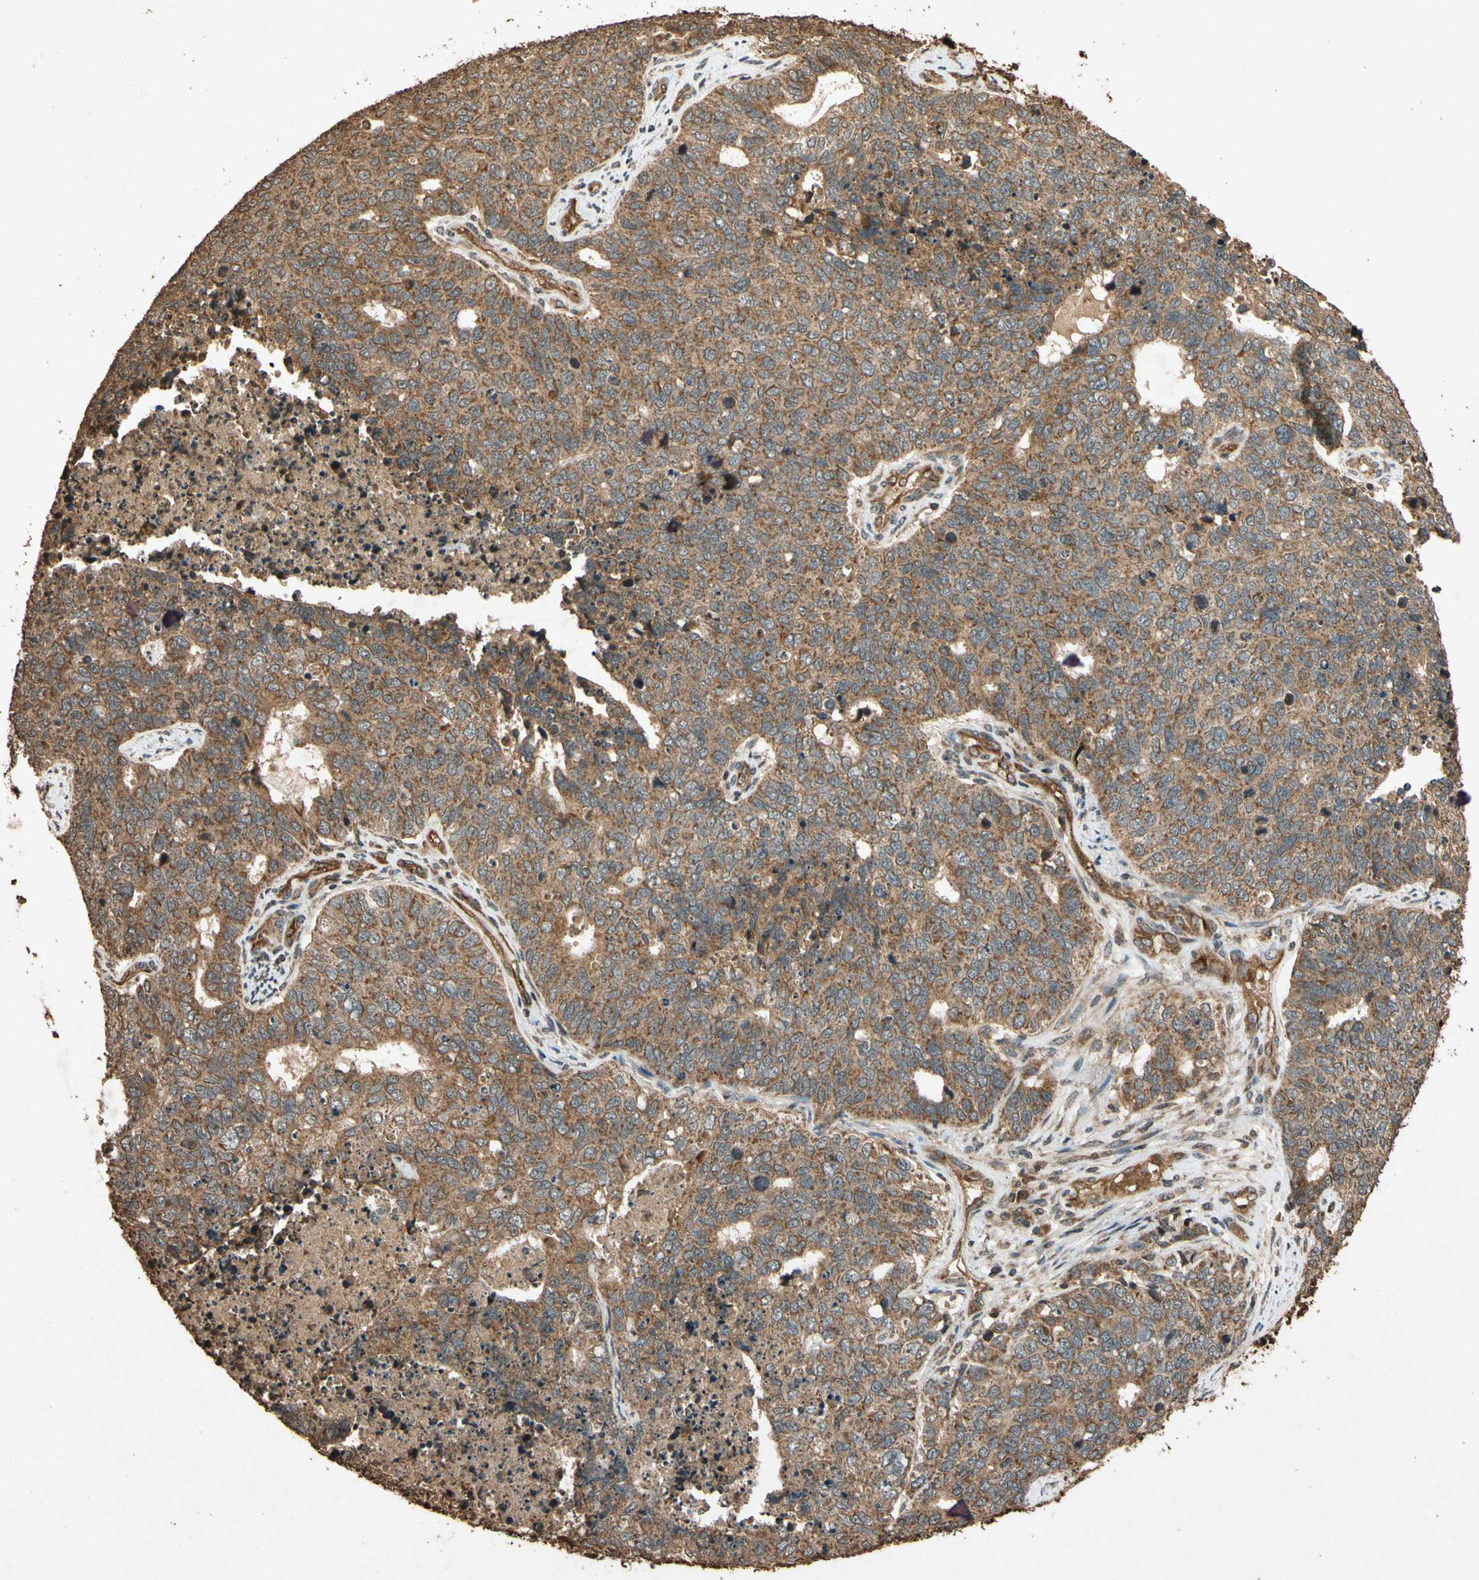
{"staining": {"intensity": "moderate", "quantity": ">75%", "location": "cytoplasmic/membranous"}, "tissue": "cervical cancer", "cell_type": "Tumor cells", "image_type": "cancer", "snomed": [{"axis": "morphology", "description": "Squamous cell carcinoma, NOS"}, {"axis": "topography", "description": "Cervix"}], "caption": "Immunohistochemistry (IHC) (DAB) staining of human squamous cell carcinoma (cervical) displays moderate cytoplasmic/membranous protein staining in approximately >75% of tumor cells. The protein is stained brown, and the nuclei are stained in blue (DAB (3,3'-diaminobenzidine) IHC with brightfield microscopy, high magnification).", "gene": "TXN2", "patient": {"sex": "female", "age": 63}}